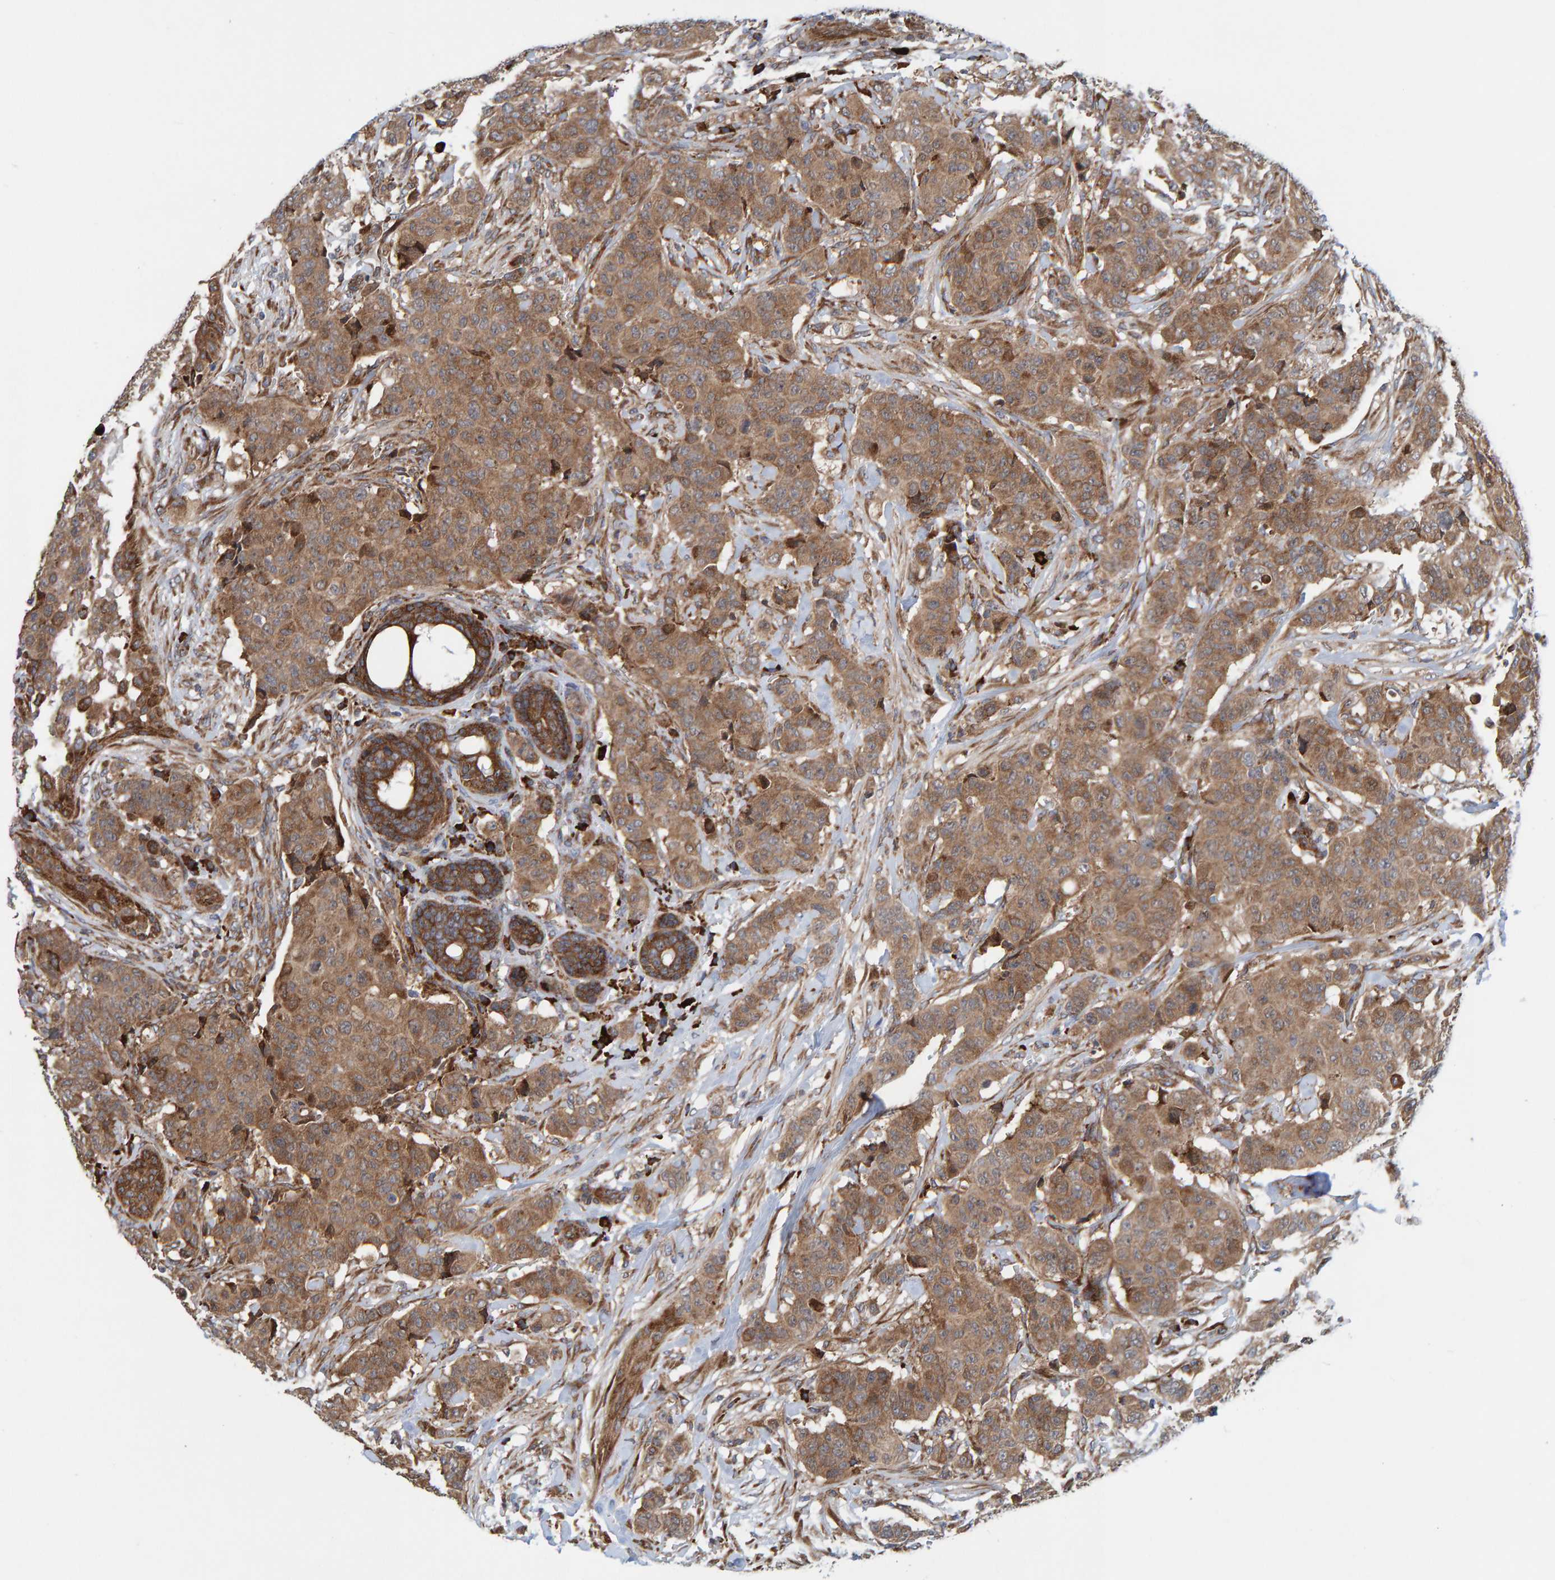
{"staining": {"intensity": "moderate", "quantity": ">75%", "location": "cytoplasmic/membranous"}, "tissue": "breast cancer", "cell_type": "Tumor cells", "image_type": "cancer", "snomed": [{"axis": "morphology", "description": "Normal tissue, NOS"}, {"axis": "morphology", "description": "Duct carcinoma"}, {"axis": "topography", "description": "Breast"}], "caption": "Human breast cancer (intraductal carcinoma) stained for a protein (brown) shows moderate cytoplasmic/membranous positive expression in about >75% of tumor cells.", "gene": "KIAA0753", "patient": {"sex": "female", "age": 40}}